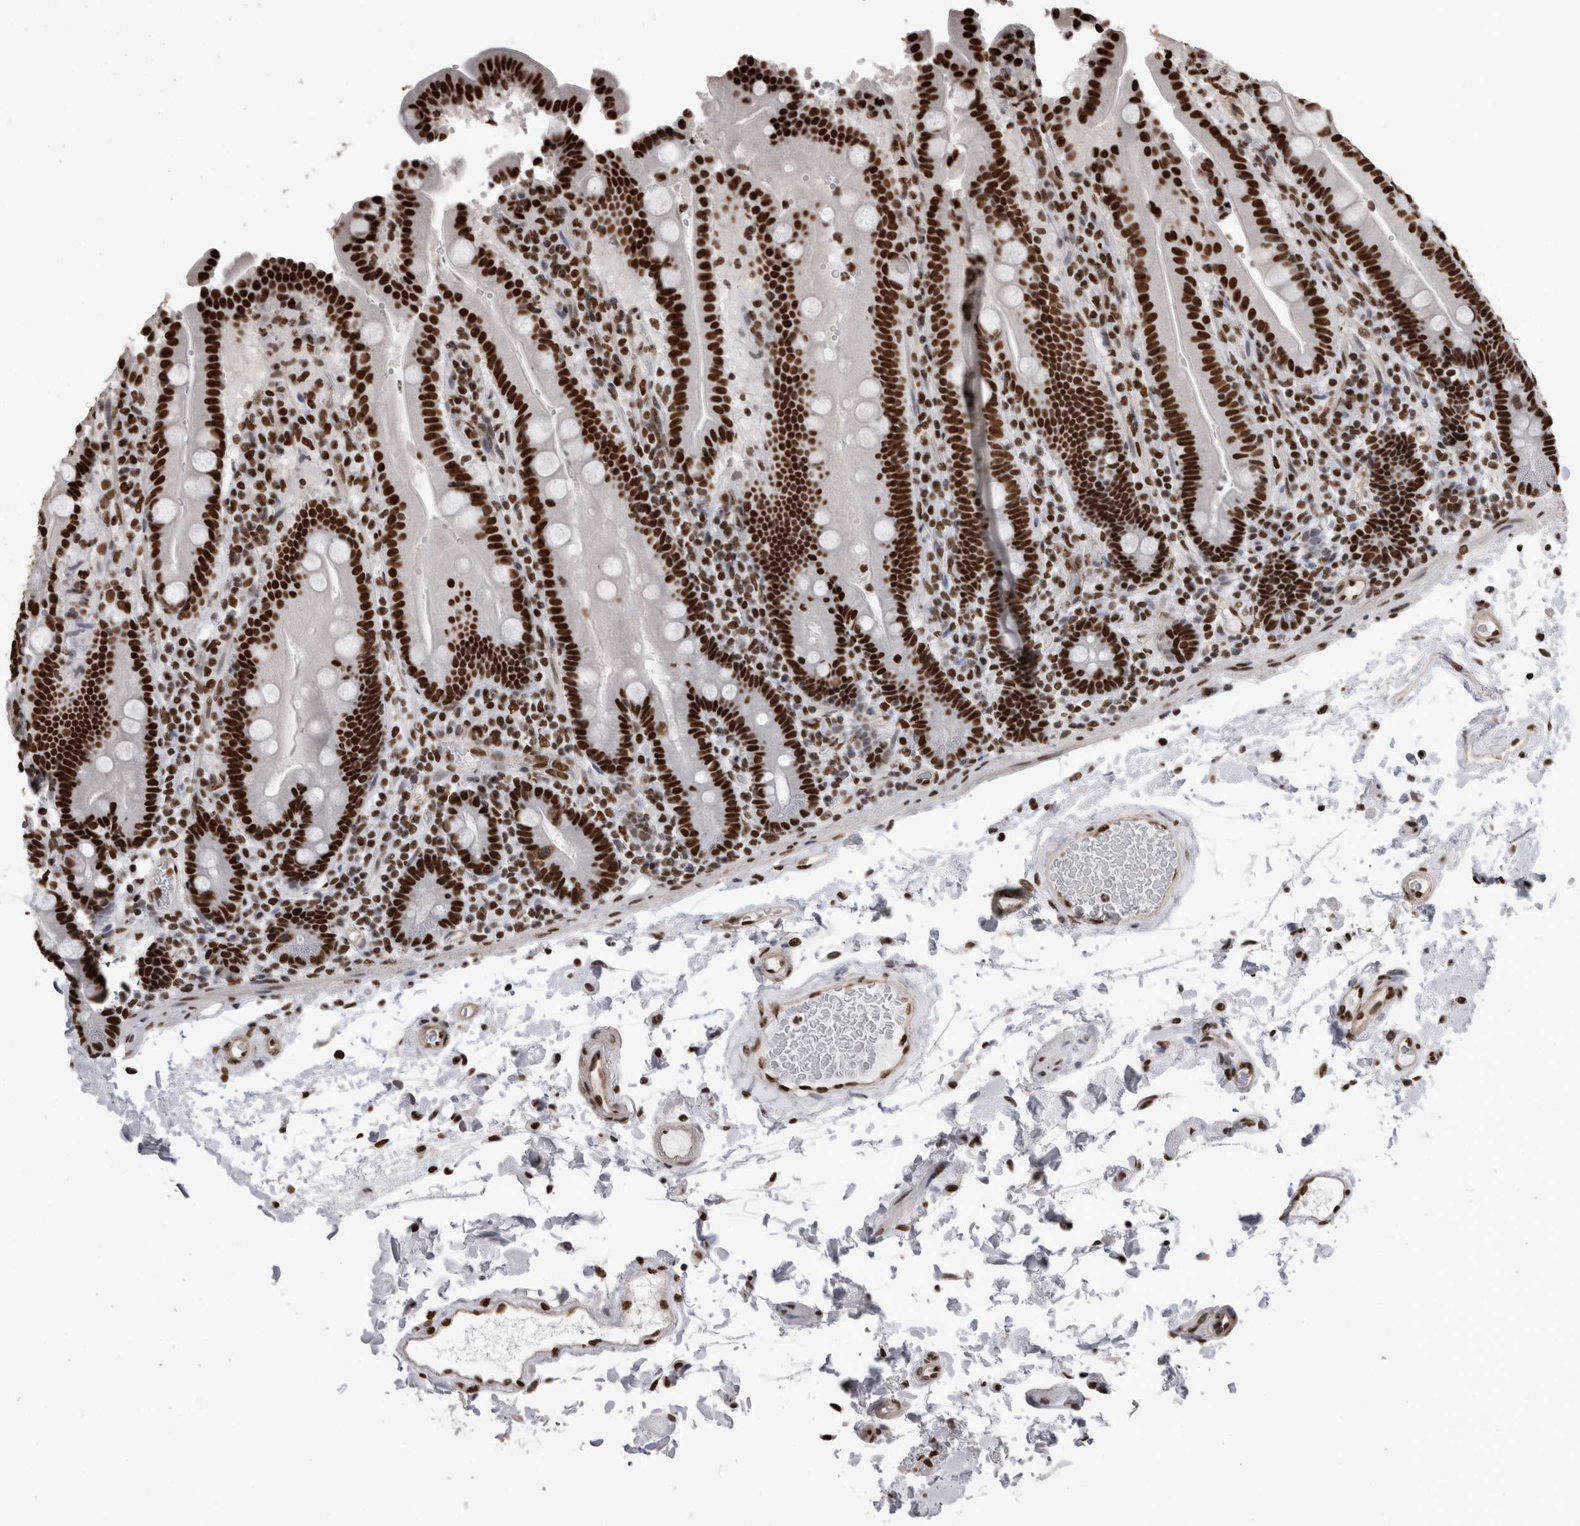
{"staining": {"intensity": "strong", "quantity": ">75%", "location": "nuclear"}, "tissue": "duodenum", "cell_type": "Glandular cells", "image_type": "normal", "snomed": [{"axis": "morphology", "description": "Normal tissue, NOS"}, {"axis": "topography", "description": "Small intestine, NOS"}], "caption": "Duodenum was stained to show a protein in brown. There is high levels of strong nuclear expression in approximately >75% of glandular cells. Using DAB (brown) and hematoxylin (blue) stains, captured at high magnification using brightfield microscopy.", "gene": "HNRNPM", "patient": {"sex": "female", "age": 71}}